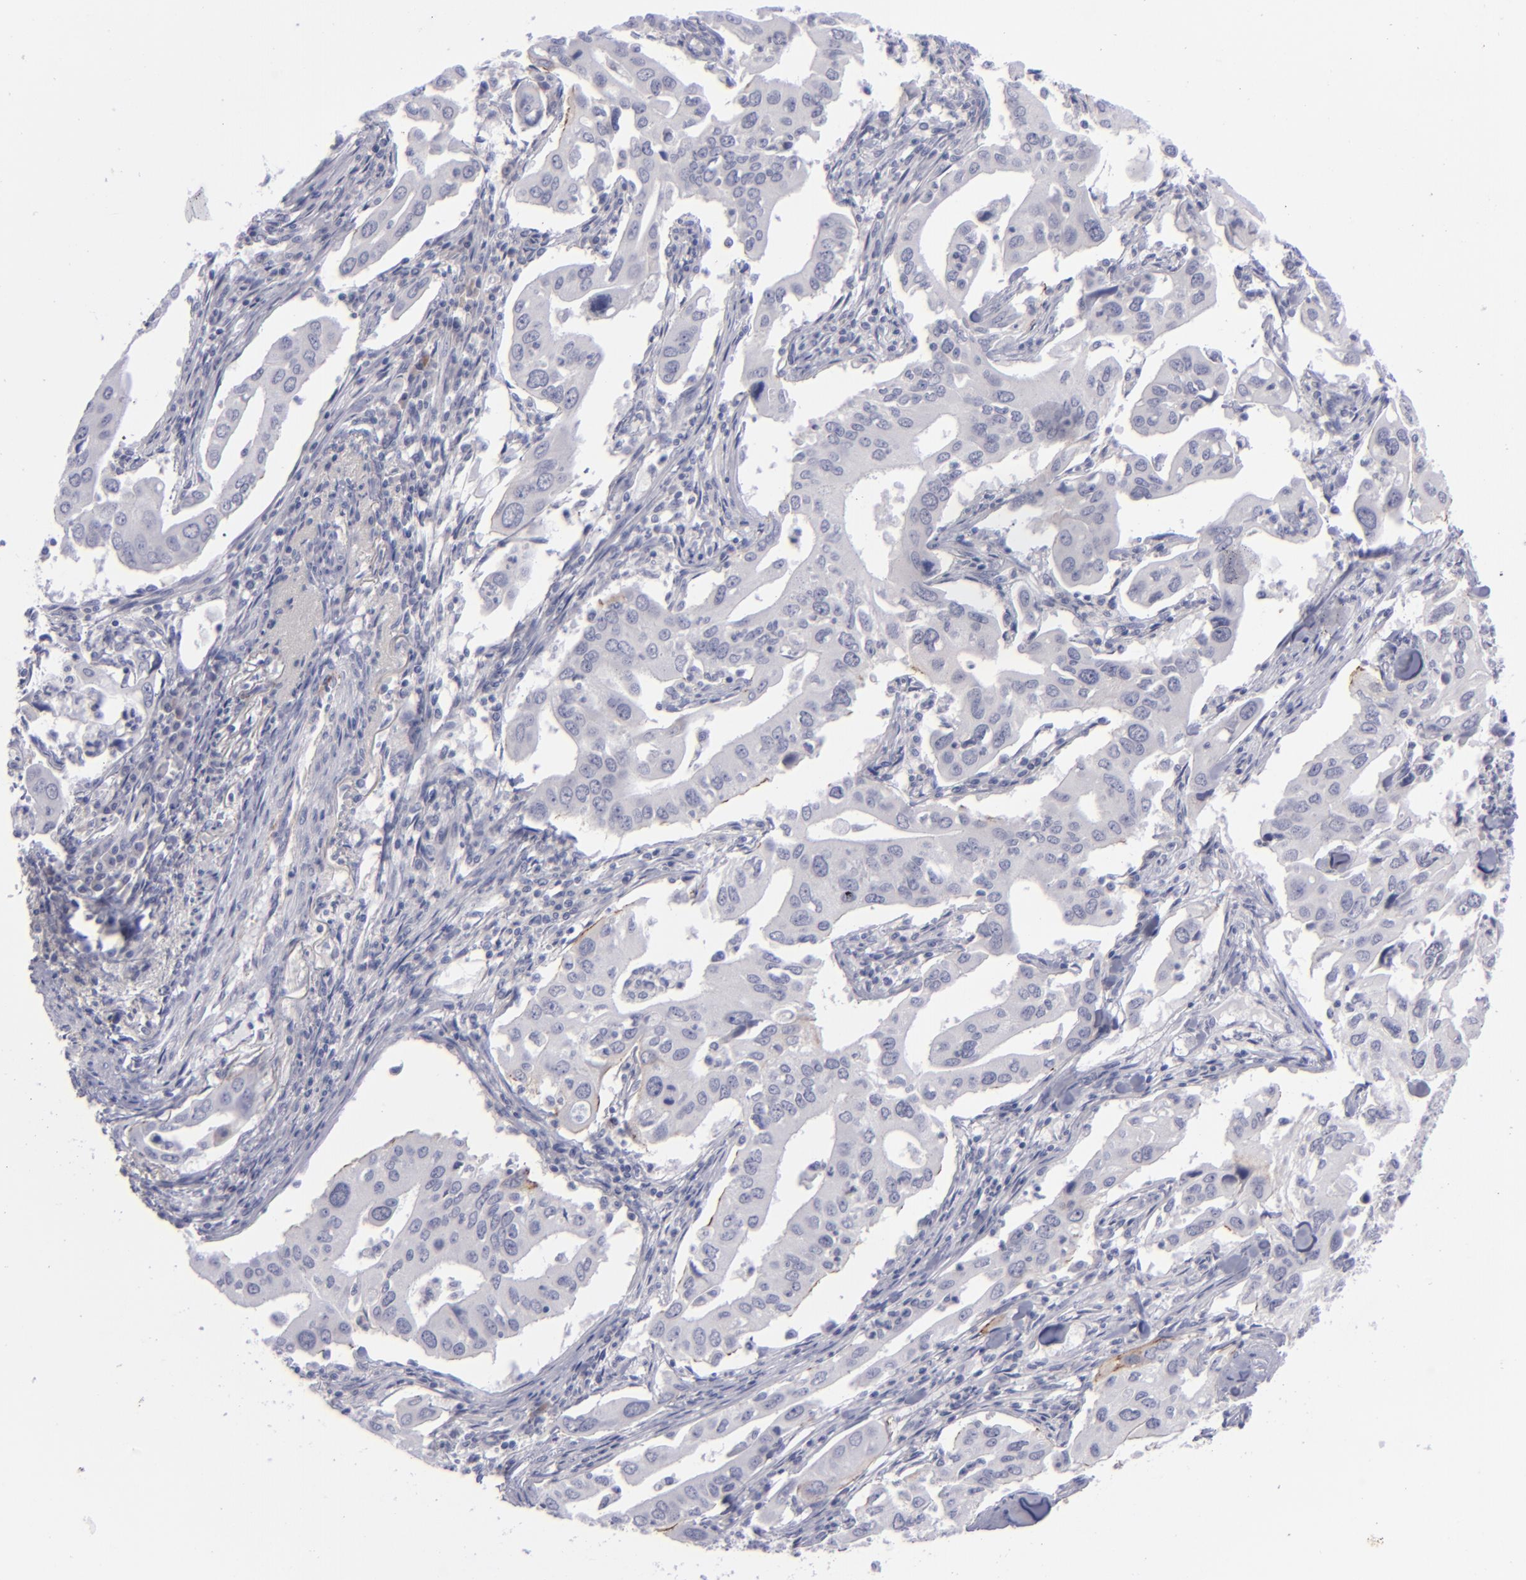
{"staining": {"intensity": "negative", "quantity": "none", "location": "none"}, "tissue": "lung cancer", "cell_type": "Tumor cells", "image_type": "cancer", "snomed": [{"axis": "morphology", "description": "Adenocarcinoma, NOS"}, {"axis": "topography", "description": "Lung"}], "caption": "A micrograph of human lung adenocarcinoma is negative for staining in tumor cells.", "gene": "ITGB4", "patient": {"sex": "male", "age": 48}}